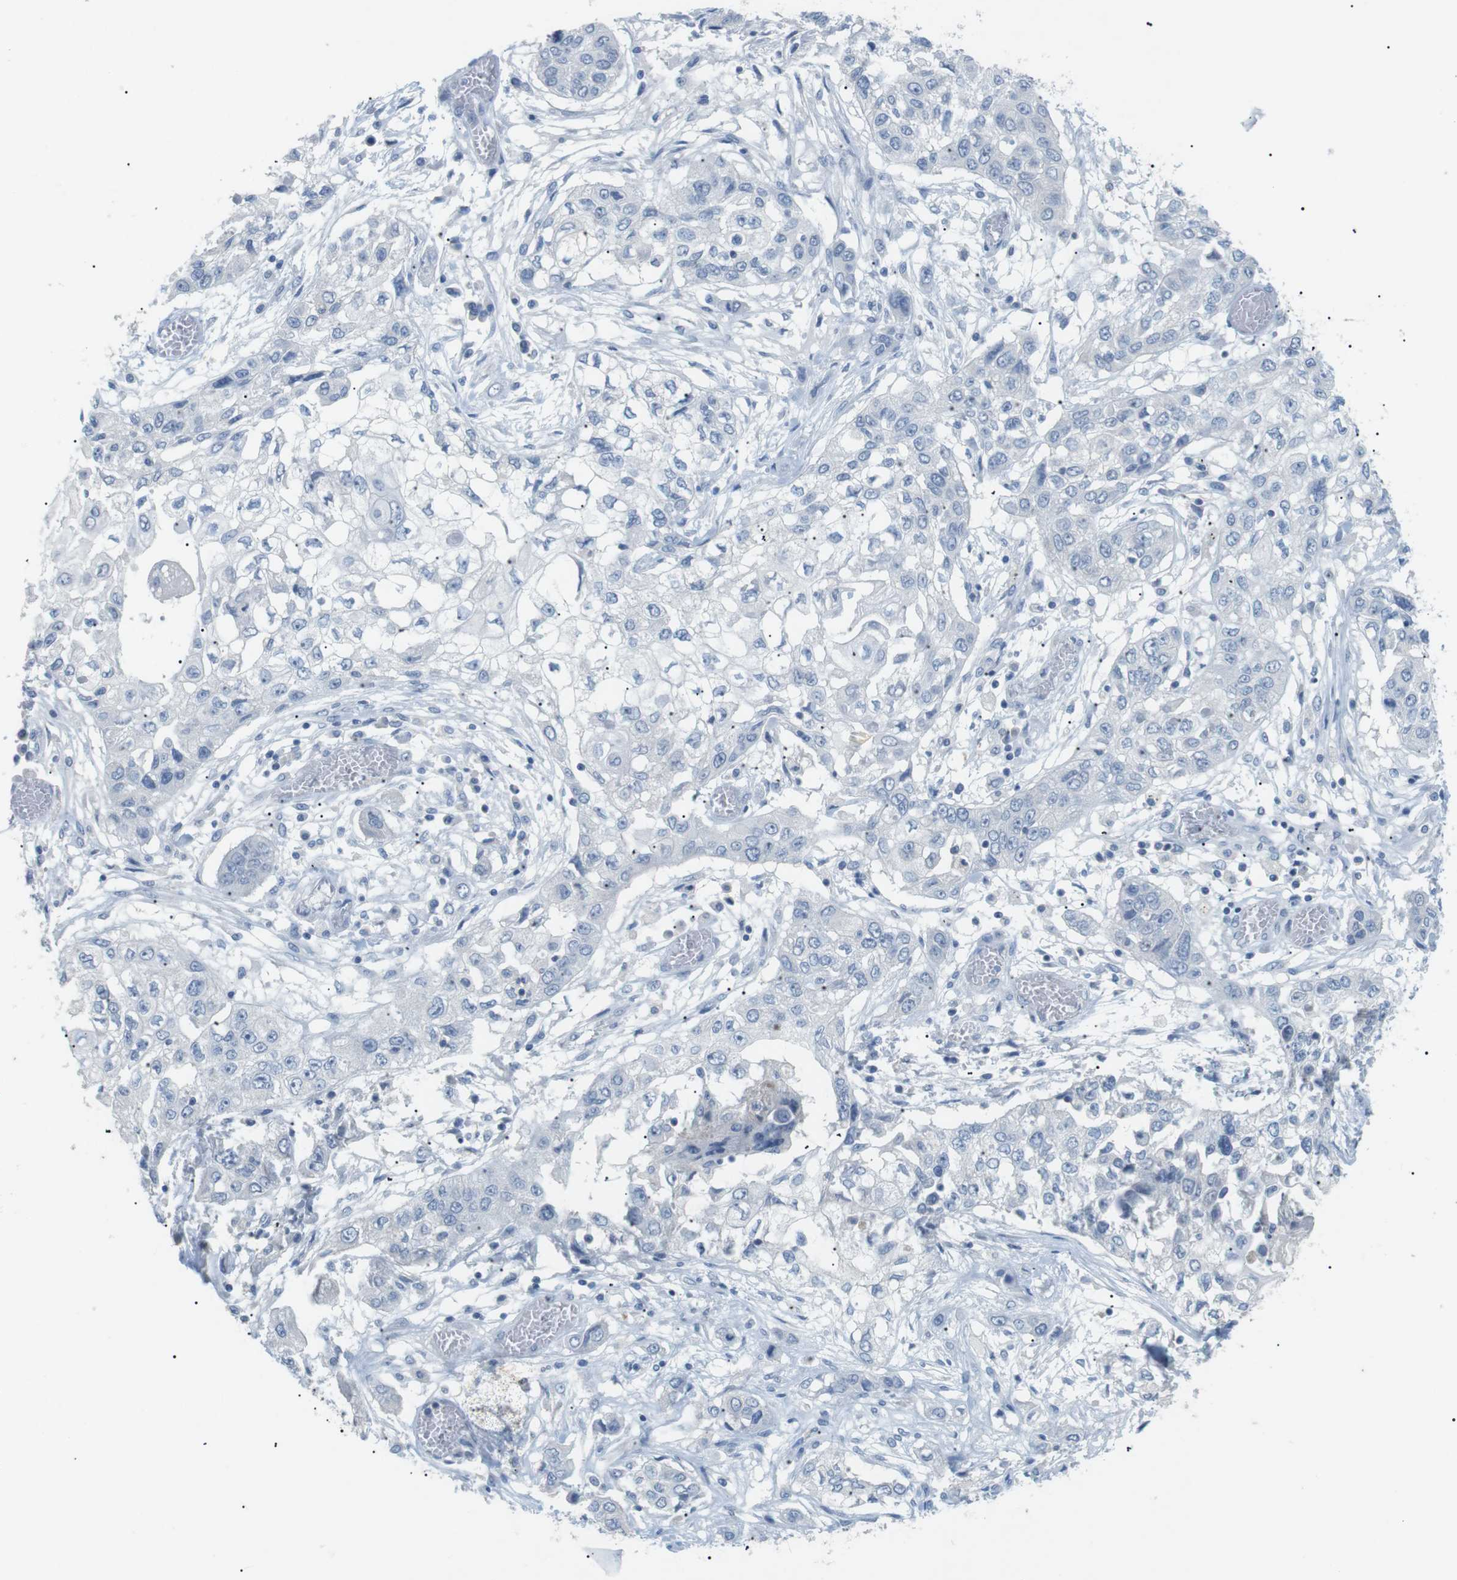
{"staining": {"intensity": "negative", "quantity": "none", "location": "none"}, "tissue": "lung cancer", "cell_type": "Tumor cells", "image_type": "cancer", "snomed": [{"axis": "morphology", "description": "Squamous cell carcinoma, NOS"}, {"axis": "topography", "description": "Lung"}], "caption": "Micrograph shows no protein positivity in tumor cells of squamous cell carcinoma (lung) tissue.", "gene": "HBG2", "patient": {"sex": "male", "age": 71}}